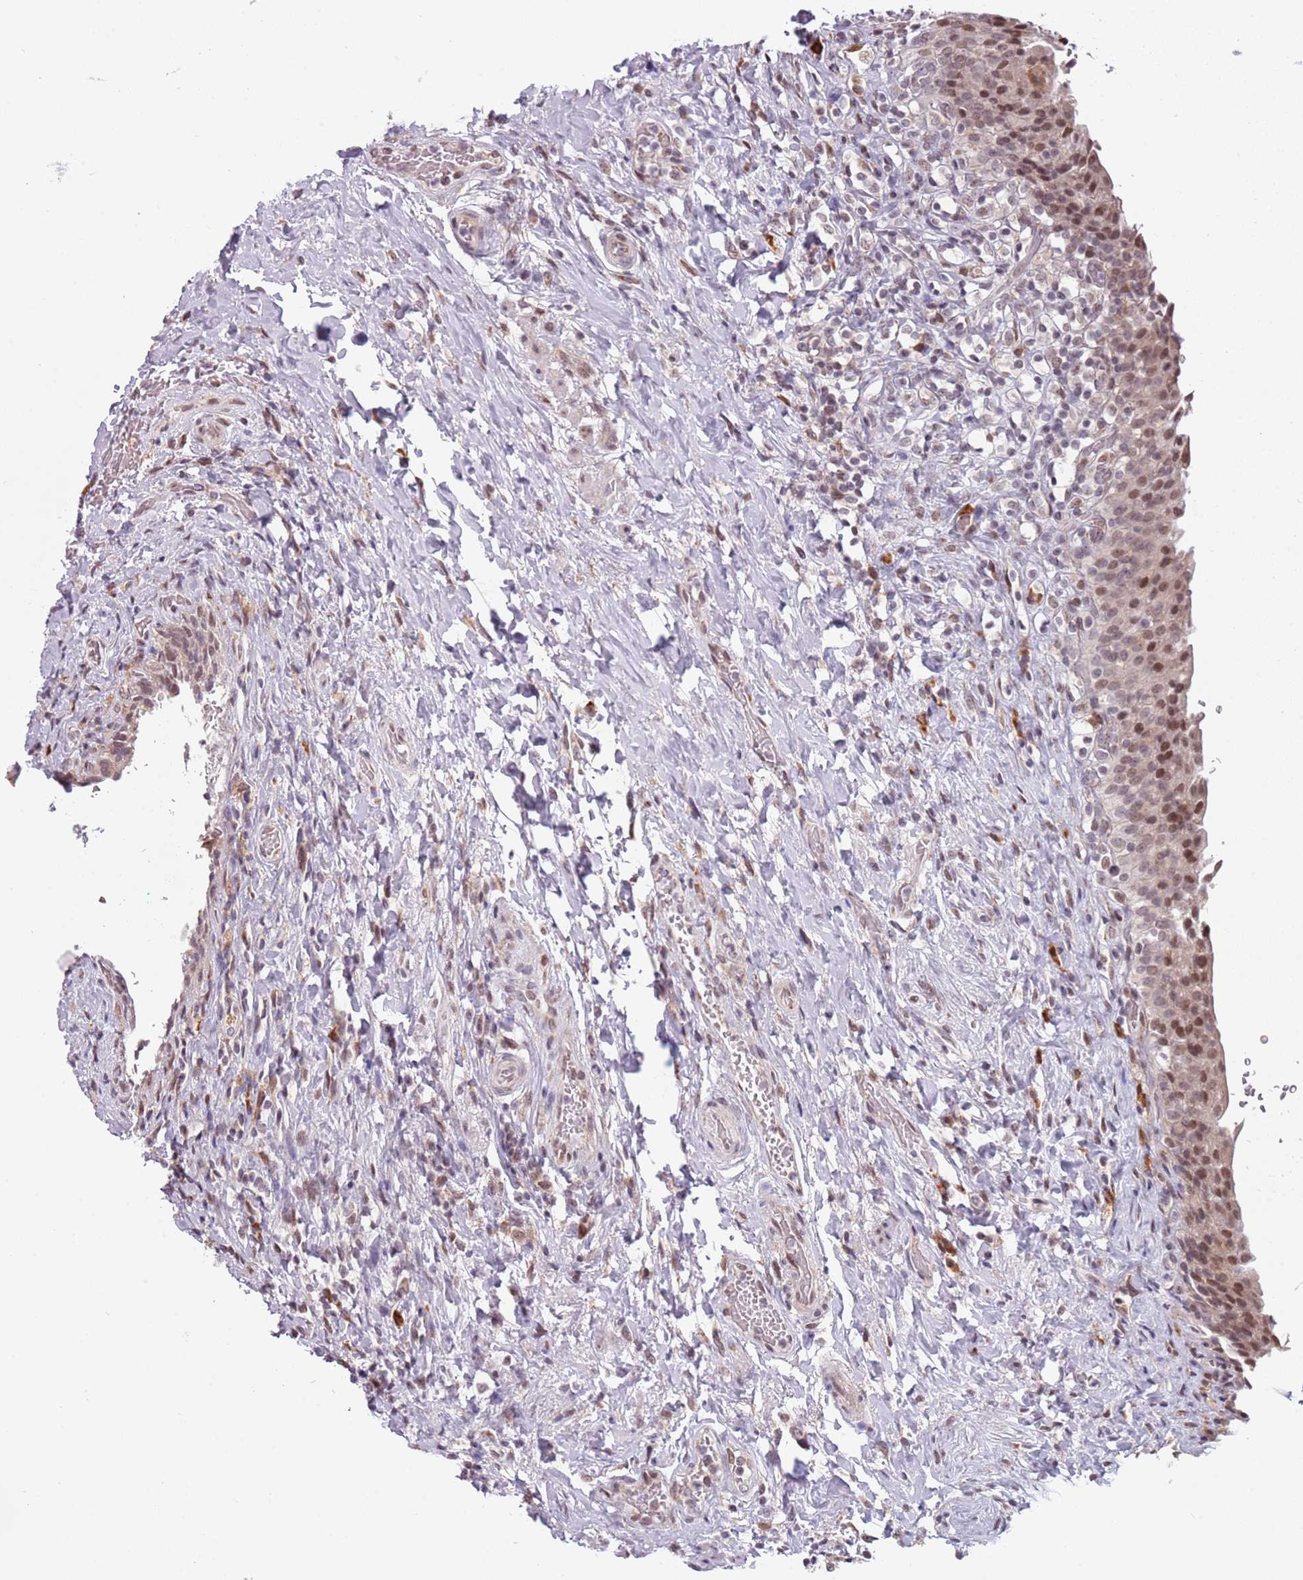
{"staining": {"intensity": "moderate", "quantity": "25%-75%", "location": "nuclear"}, "tissue": "urinary bladder", "cell_type": "Urothelial cells", "image_type": "normal", "snomed": [{"axis": "morphology", "description": "Normal tissue, NOS"}, {"axis": "morphology", "description": "Inflammation, NOS"}, {"axis": "topography", "description": "Urinary bladder"}], "caption": "An IHC image of normal tissue is shown. Protein staining in brown highlights moderate nuclear positivity in urinary bladder within urothelial cells.", "gene": "BARD1", "patient": {"sex": "male", "age": 64}}